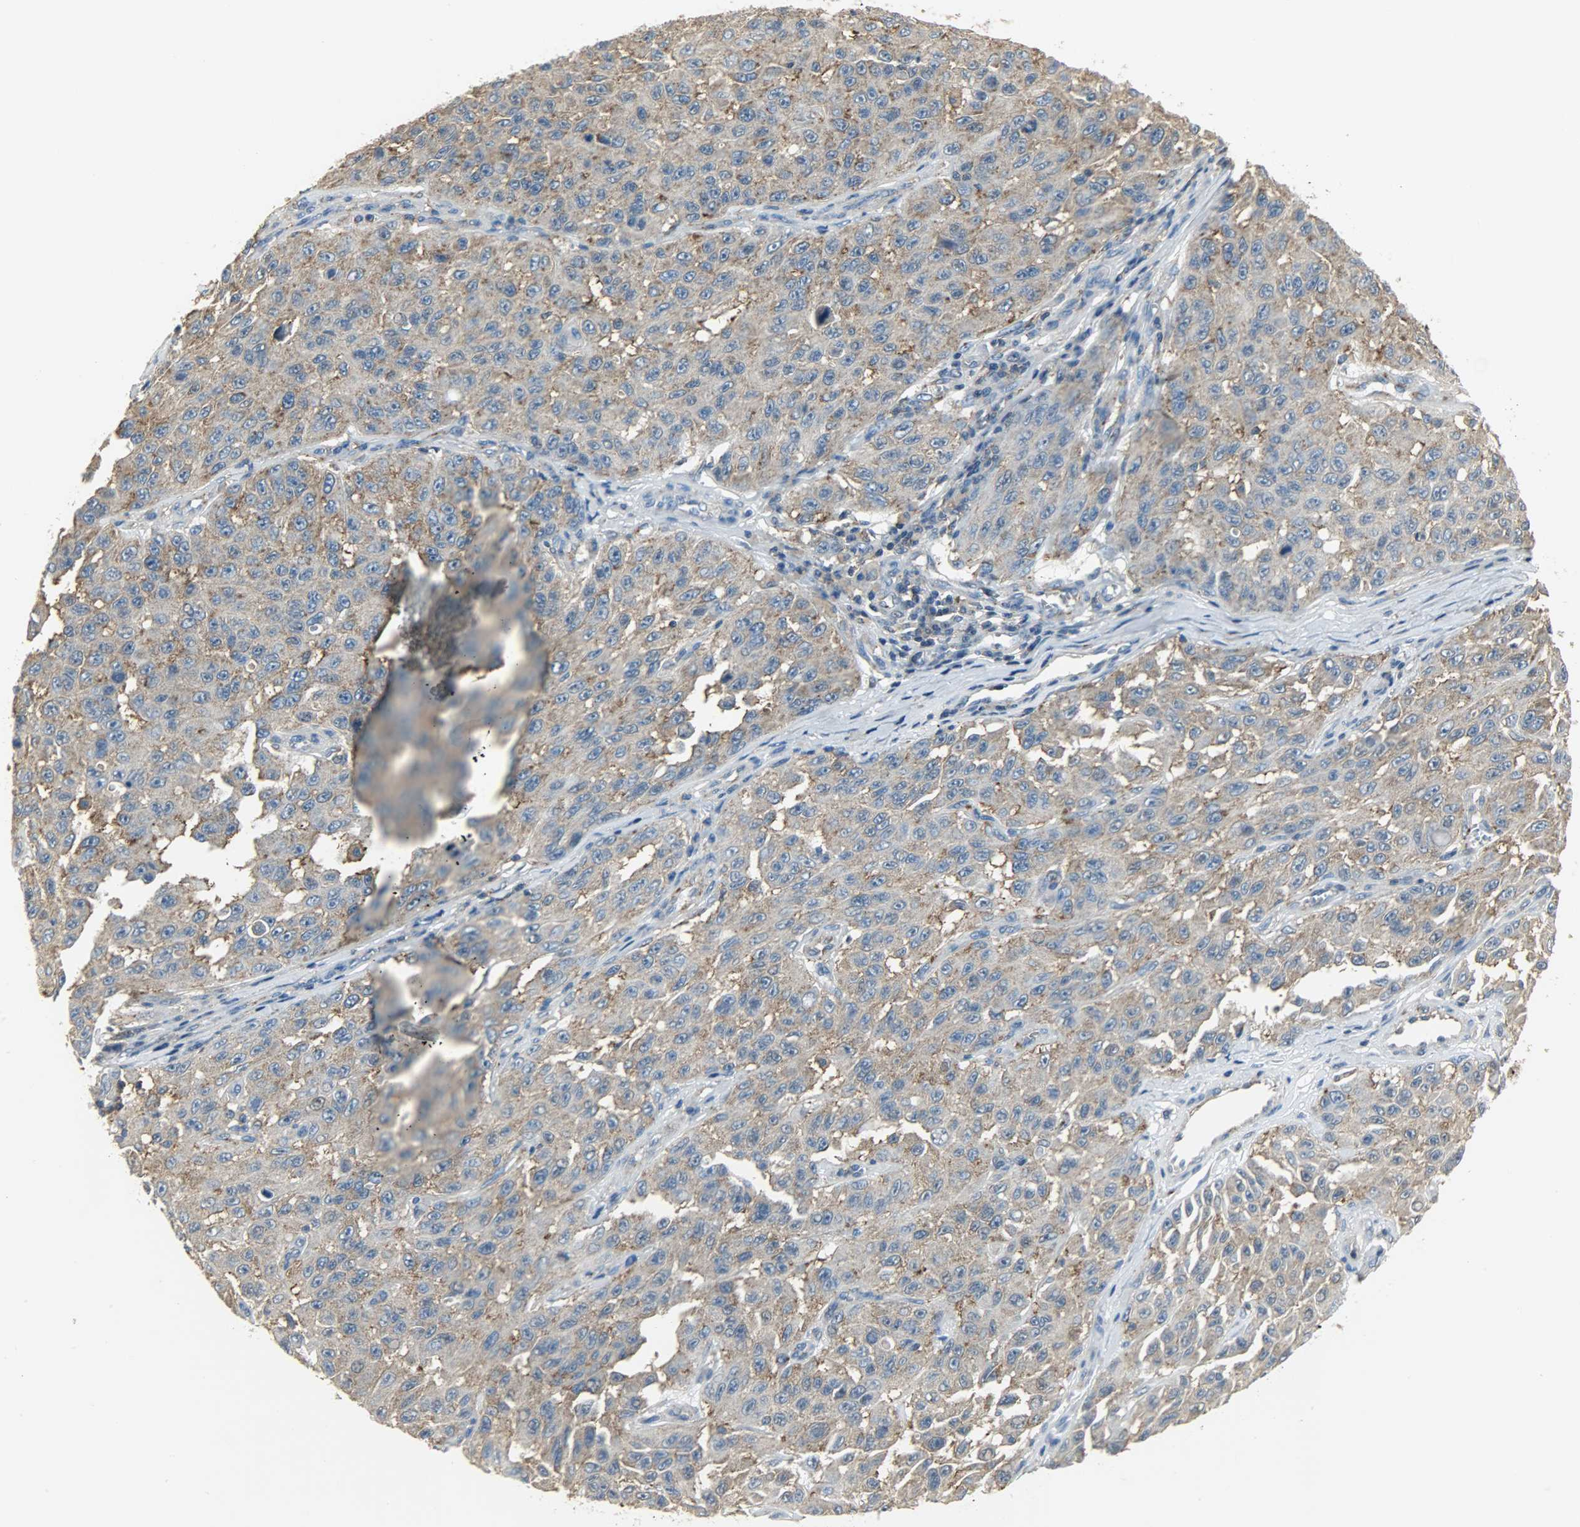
{"staining": {"intensity": "moderate", "quantity": ">75%", "location": "cytoplasmic/membranous"}, "tissue": "melanoma", "cell_type": "Tumor cells", "image_type": "cancer", "snomed": [{"axis": "morphology", "description": "Malignant melanoma, NOS"}, {"axis": "topography", "description": "Skin"}], "caption": "Malignant melanoma stained with a brown dye displays moderate cytoplasmic/membranous positive staining in about >75% of tumor cells.", "gene": "DNAJA4", "patient": {"sex": "male", "age": 30}}